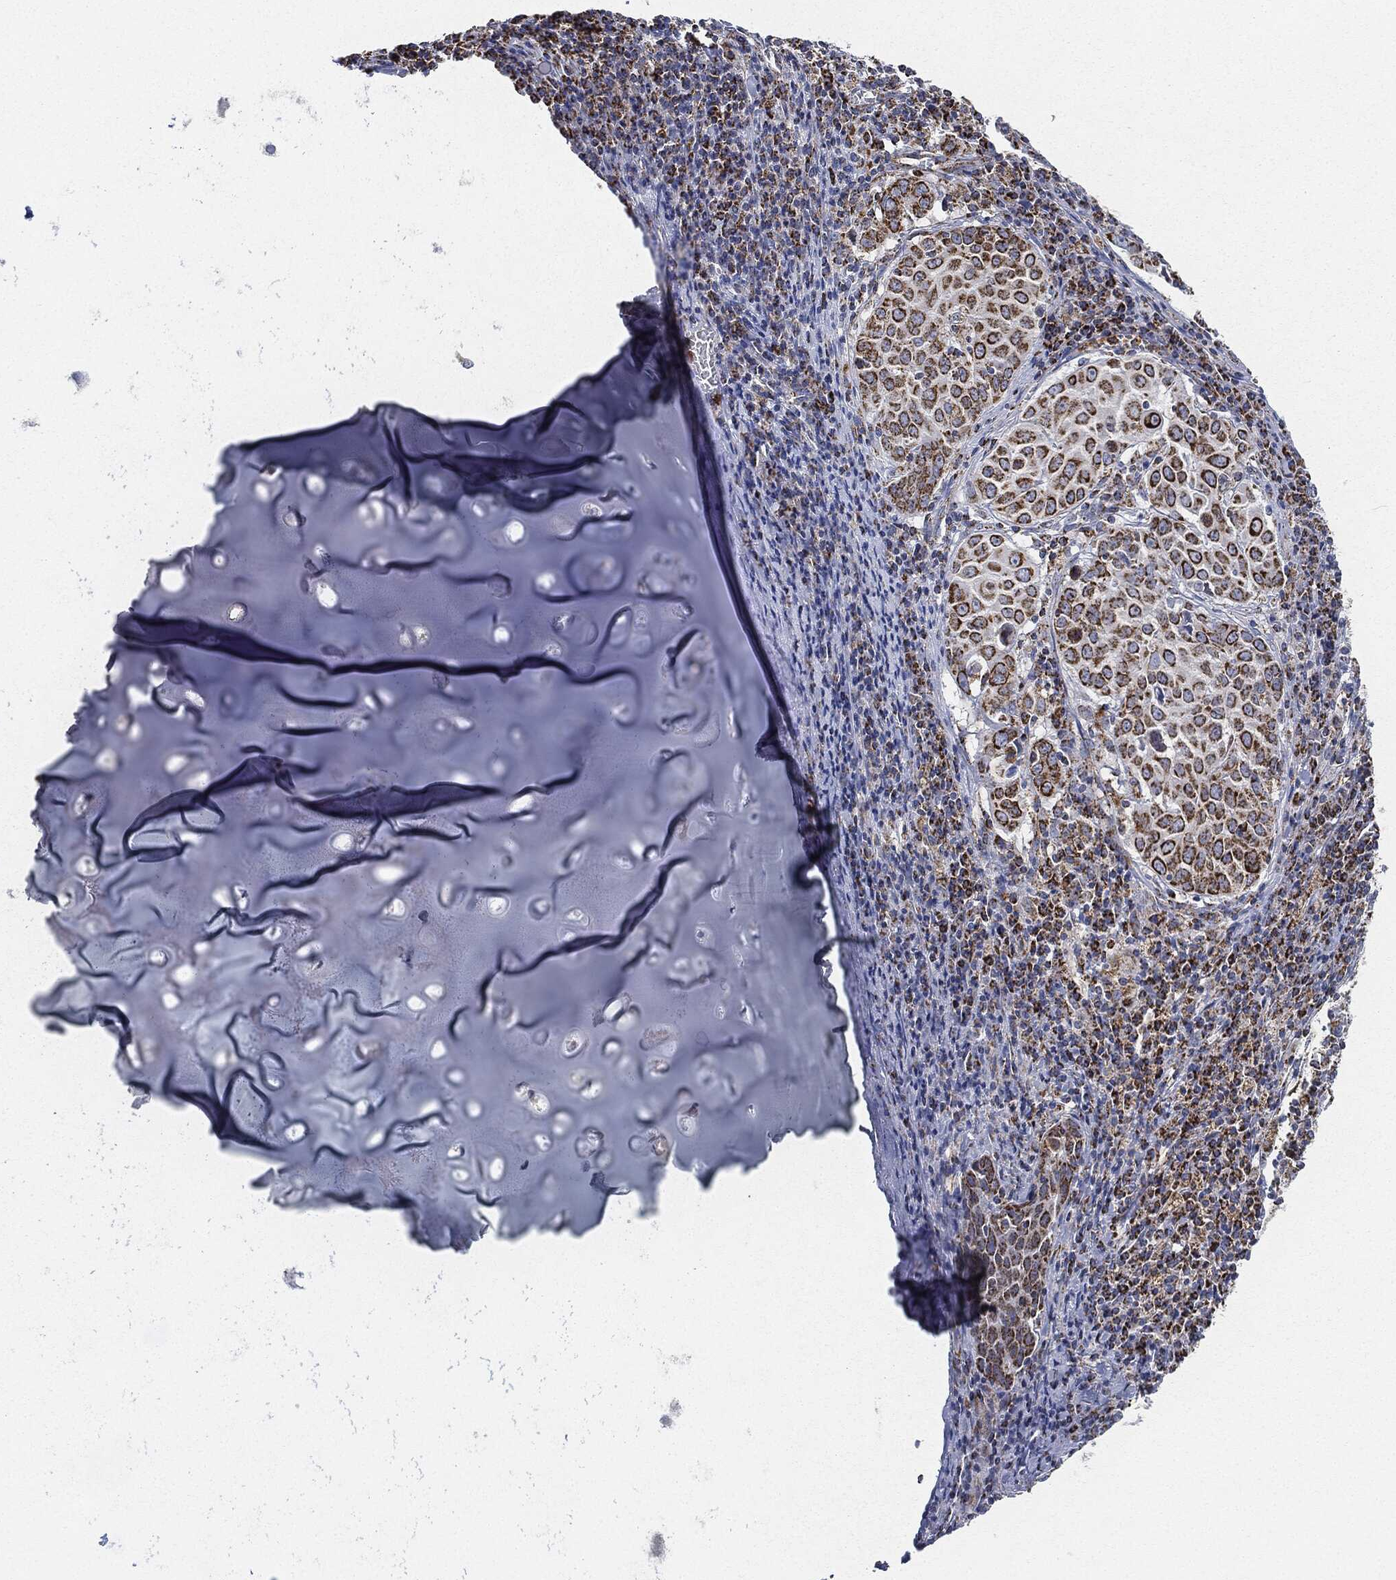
{"staining": {"intensity": "strong", "quantity": ">75%", "location": "cytoplasmic/membranous"}, "tissue": "lung cancer", "cell_type": "Tumor cells", "image_type": "cancer", "snomed": [{"axis": "morphology", "description": "Squamous cell carcinoma, NOS"}, {"axis": "topography", "description": "Lung"}], "caption": "Brown immunohistochemical staining in squamous cell carcinoma (lung) exhibits strong cytoplasmic/membranous staining in approximately >75% of tumor cells.", "gene": "CAPN15", "patient": {"sex": "male", "age": 57}}